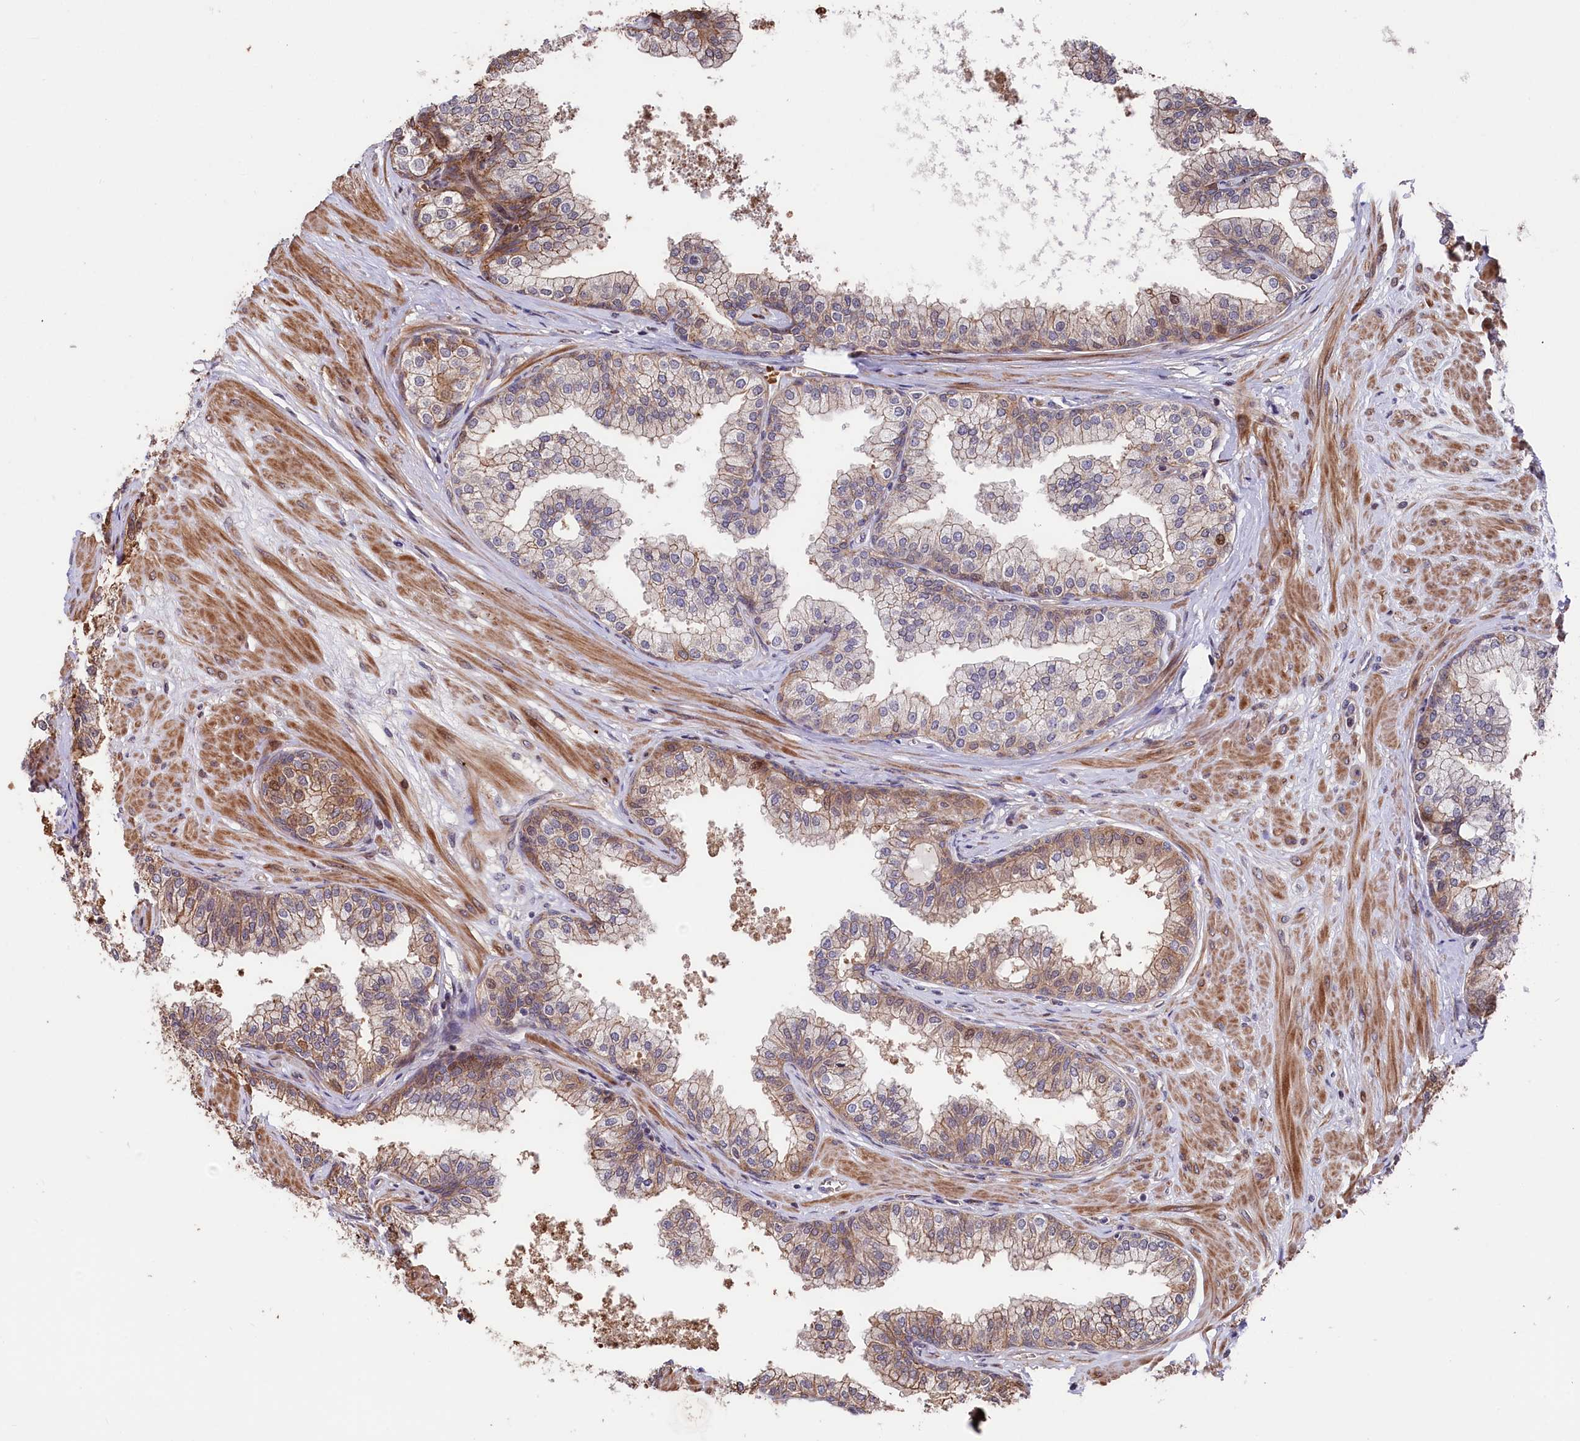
{"staining": {"intensity": "strong", "quantity": "25%-75%", "location": "cytoplasmic/membranous"}, "tissue": "prostate", "cell_type": "Glandular cells", "image_type": "normal", "snomed": [{"axis": "morphology", "description": "Normal tissue, NOS"}, {"axis": "topography", "description": "Prostate"}], "caption": "This is an image of IHC staining of benign prostate, which shows strong staining in the cytoplasmic/membranous of glandular cells.", "gene": "TNKS1BP1", "patient": {"sex": "male", "age": 60}}